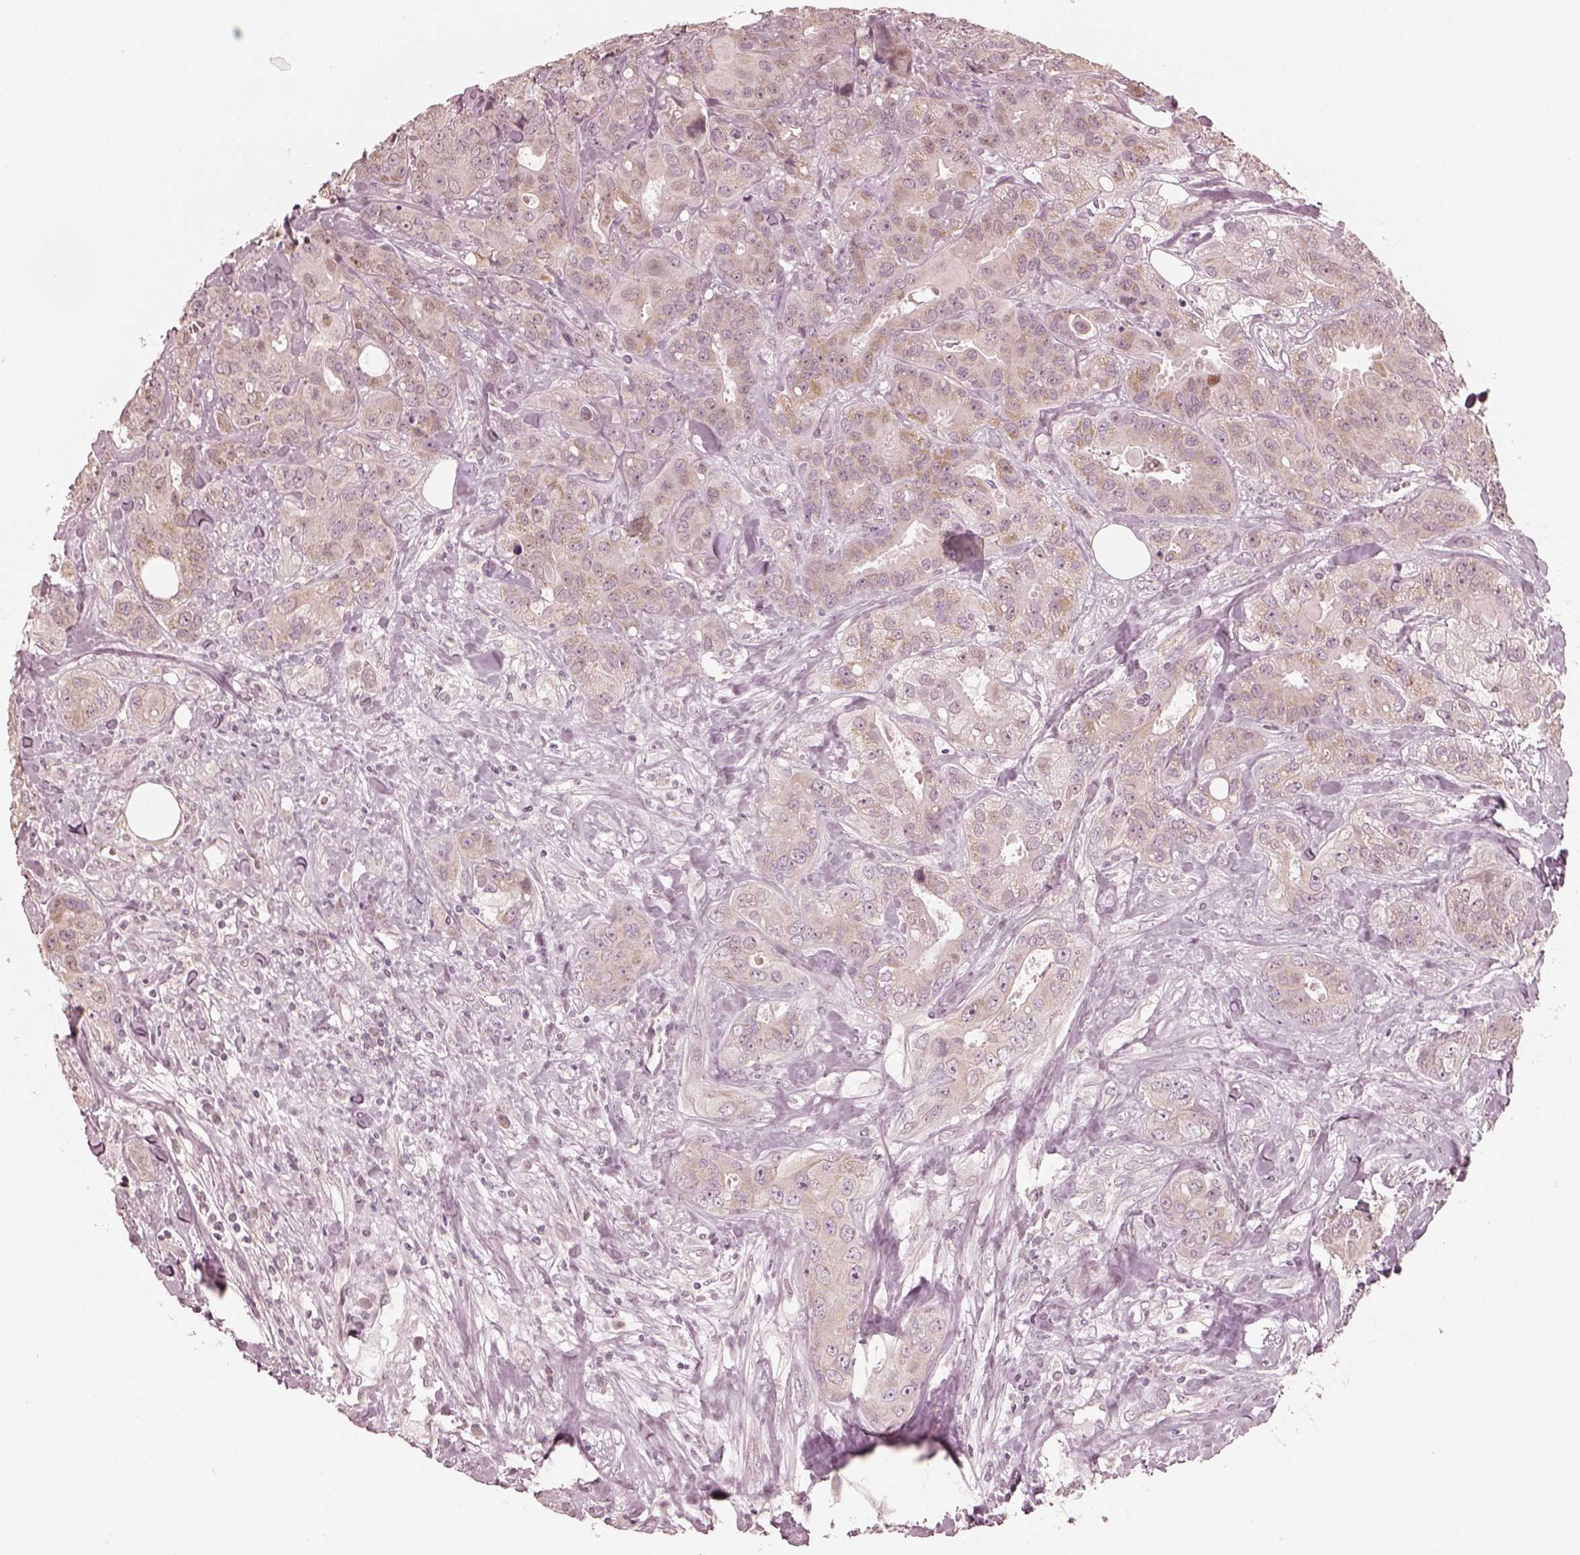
{"staining": {"intensity": "weak", "quantity": "<25%", "location": "cytoplasmic/membranous"}, "tissue": "breast cancer", "cell_type": "Tumor cells", "image_type": "cancer", "snomed": [{"axis": "morphology", "description": "Duct carcinoma"}, {"axis": "topography", "description": "Breast"}], "caption": "This is a histopathology image of immunohistochemistry staining of breast cancer, which shows no expression in tumor cells.", "gene": "IQCB1", "patient": {"sex": "female", "age": 43}}